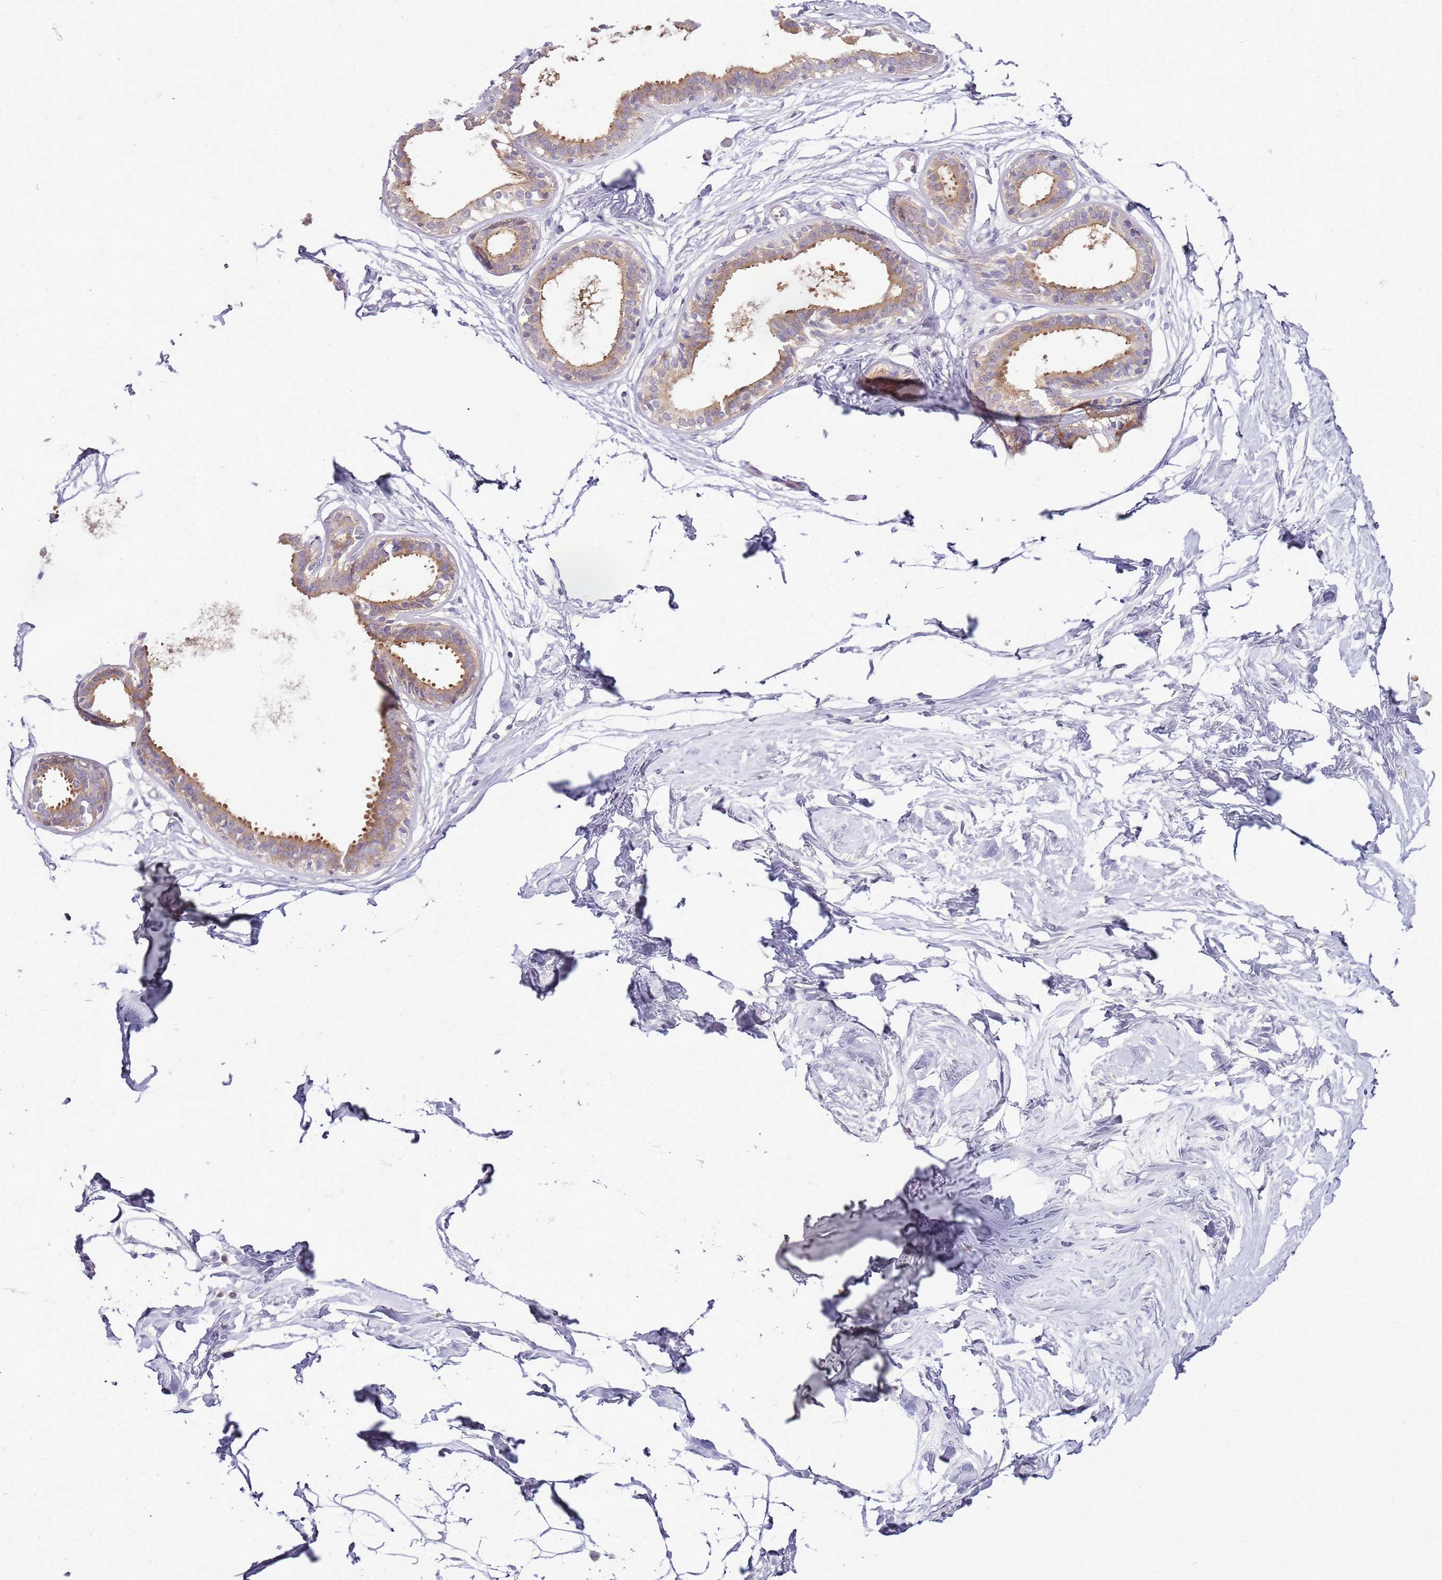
{"staining": {"intensity": "negative", "quantity": "none", "location": "none"}, "tissue": "breast", "cell_type": "Adipocytes", "image_type": "normal", "snomed": [{"axis": "morphology", "description": "Normal tissue, NOS"}, {"axis": "topography", "description": "Breast"}], "caption": "Normal breast was stained to show a protein in brown. There is no significant expression in adipocytes. (DAB IHC with hematoxylin counter stain).", "gene": "CAPN7", "patient": {"sex": "female", "age": 45}}